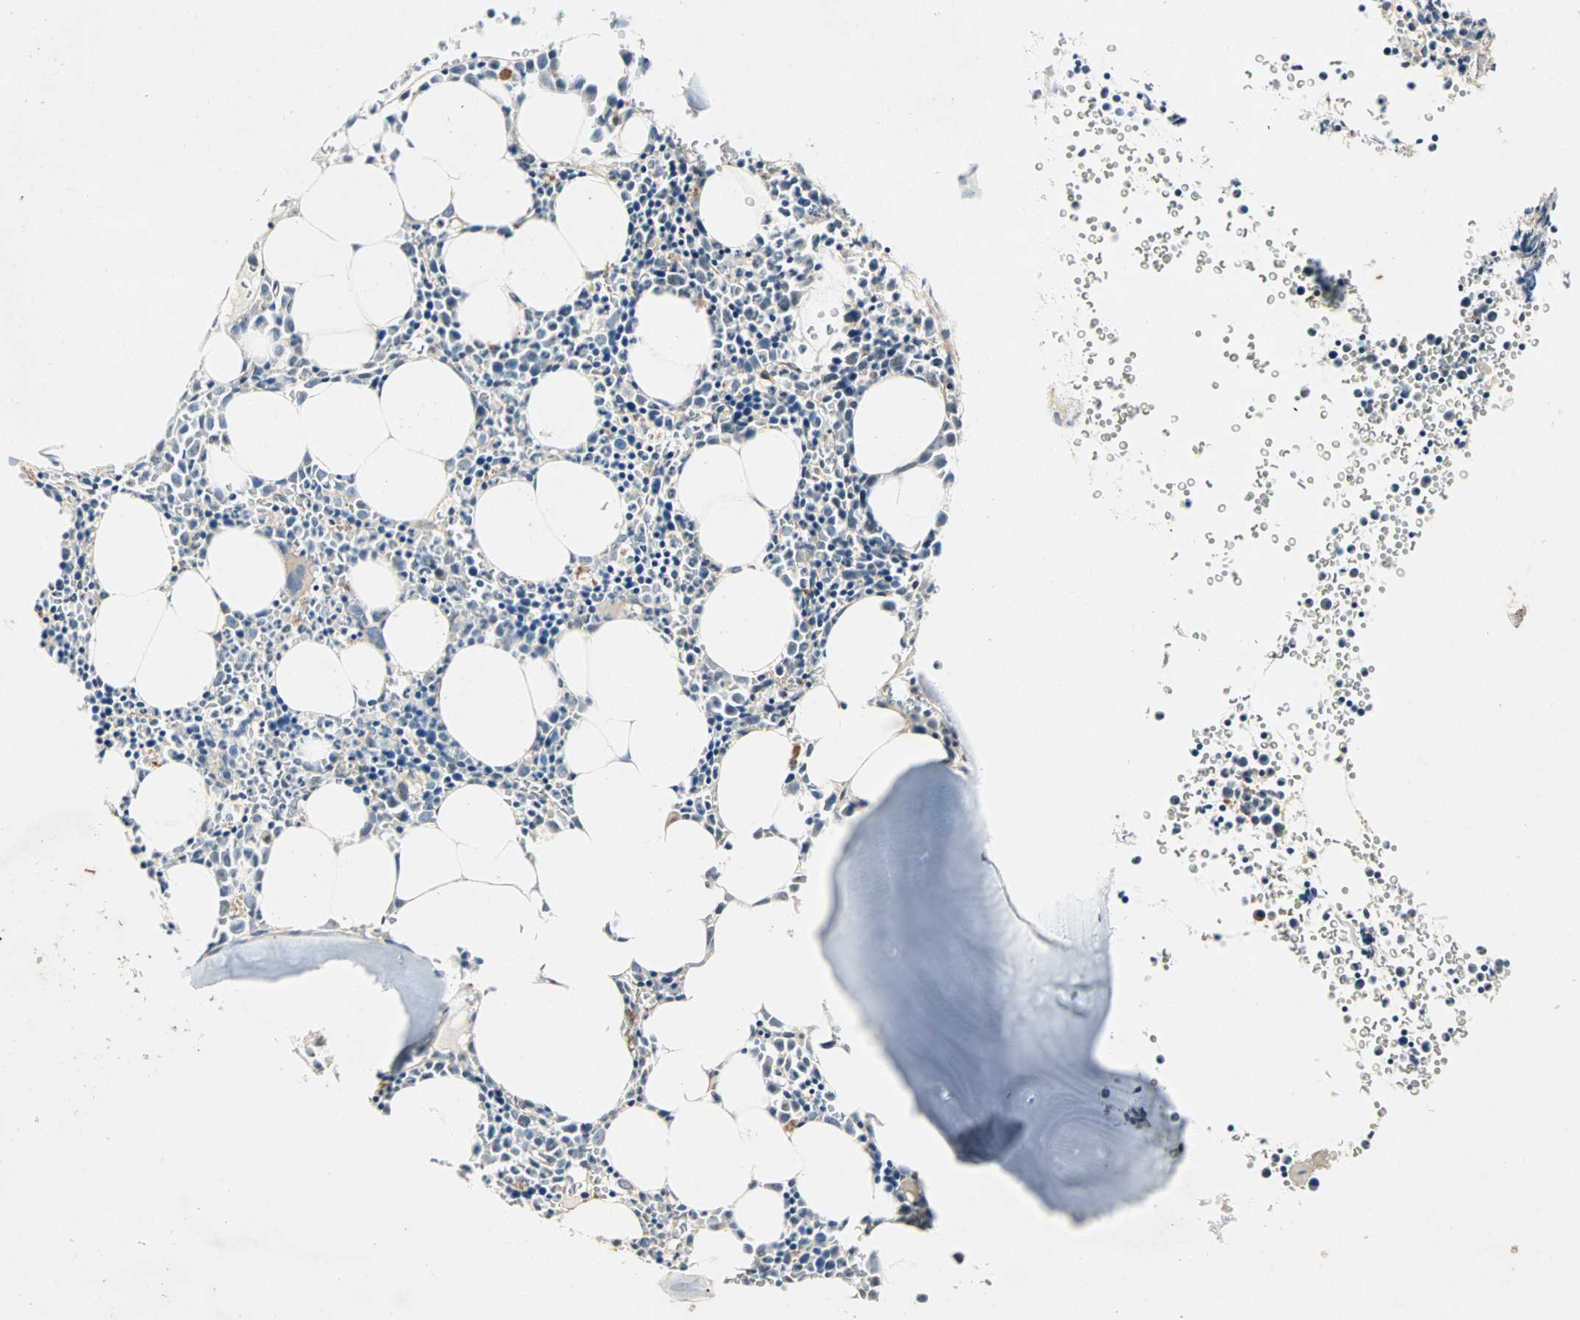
{"staining": {"intensity": "weak", "quantity": "<25%", "location": "cytoplasmic/membranous"}, "tissue": "bone marrow", "cell_type": "Hematopoietic cells", "image_type": "normal", "snomed": [{"axis": "morphology", "description": "Normal tissue, NOS"}, {"axis": "morphology", "description": "Inflammation, NOS"}, {"axis": "topography", "description": "Bone marrow"}], "caption": "The histopathology image demonstrates no staining of hematopoietic cells in unremarkable bone marrow.", "gene": "TRPV4", "patient": {"sex": "female", "age": 17}}